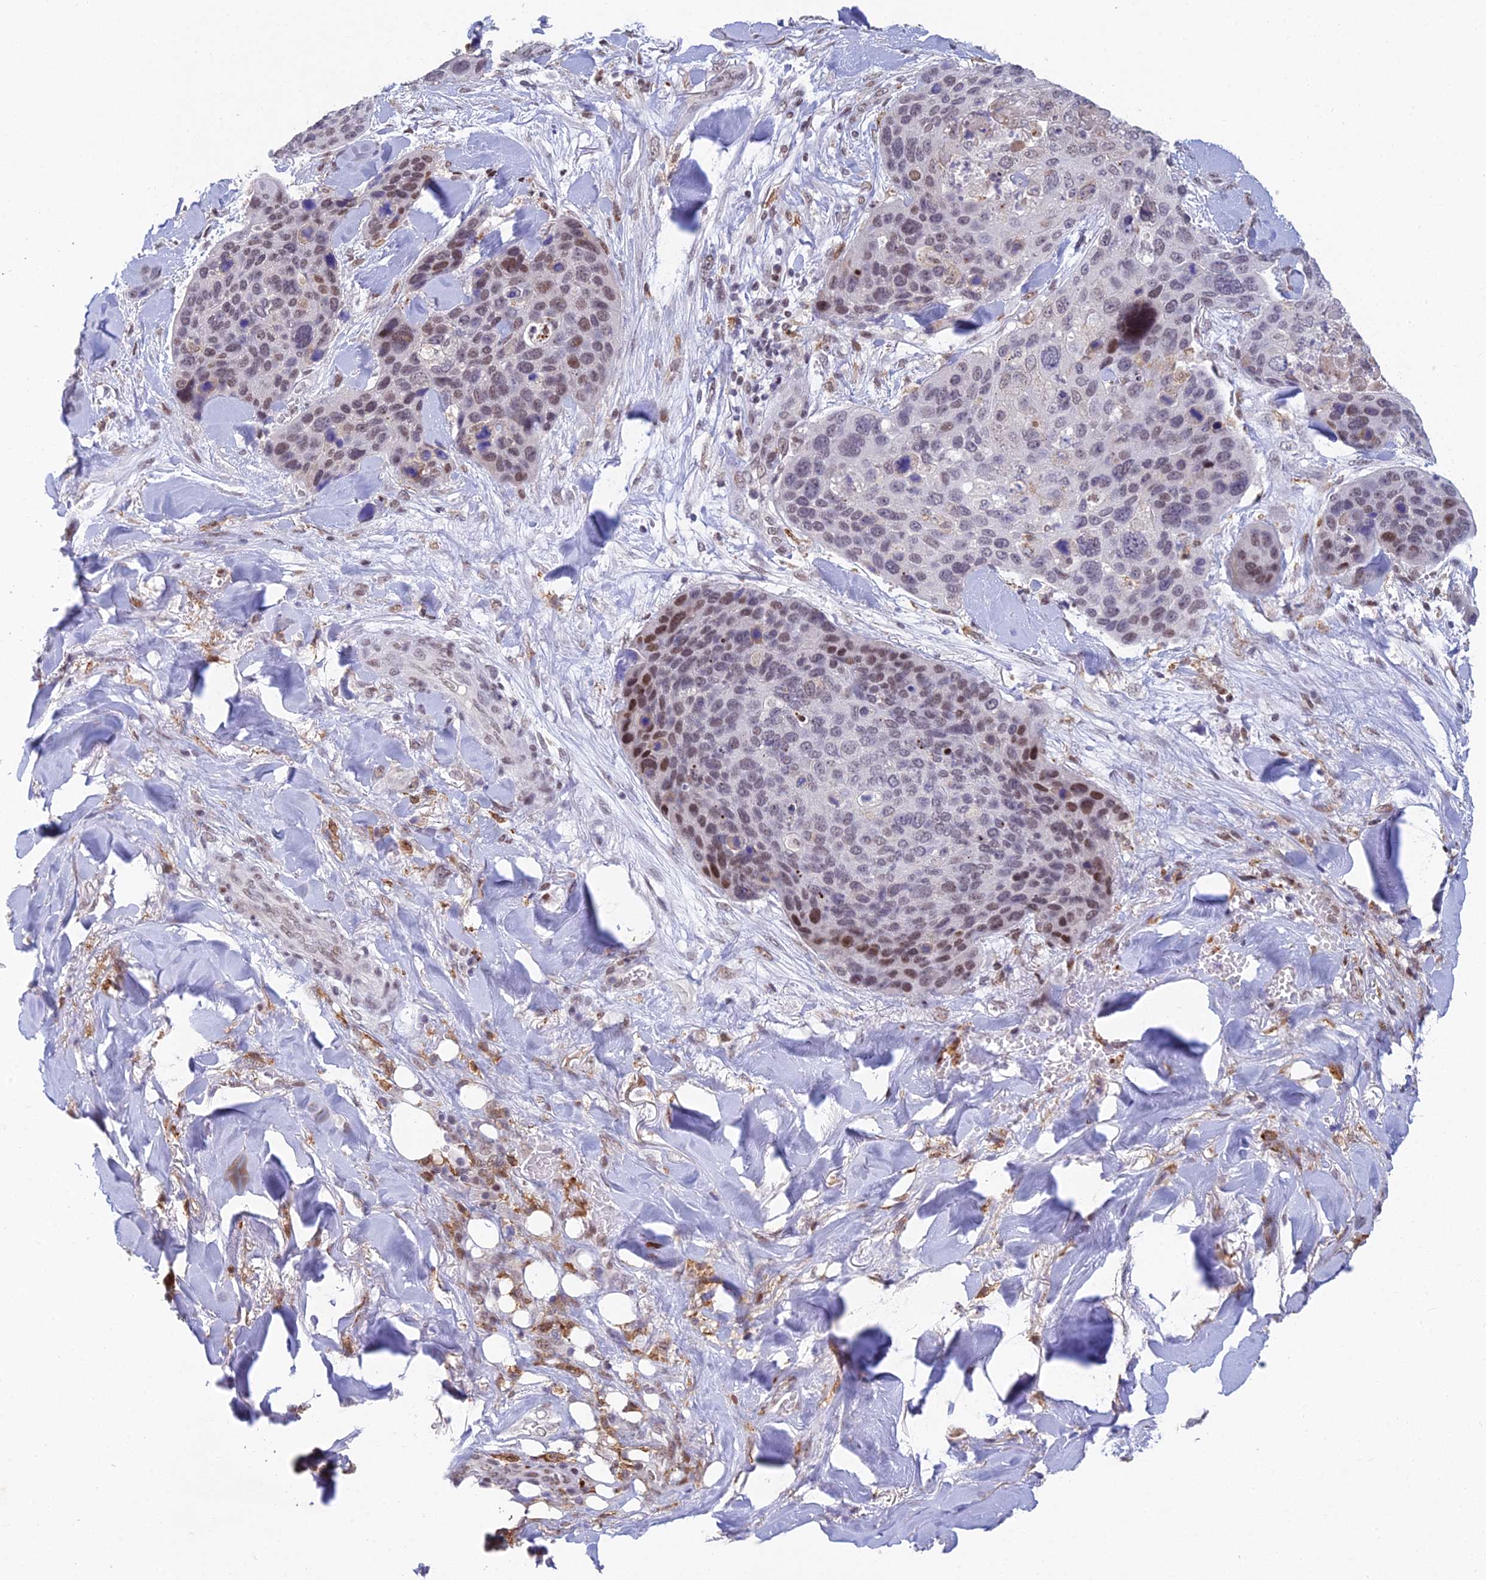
{"staining": {"intensity": "moderate", "quantity": "<25%", "location": "nuclear"}, "tissue": "skin cancer", "cell_type": "Tumor cells", "image_type": "cancer", "snomed": [{"axis": "morphology", "description": "Basal cell carcinoma"}, {"axis": "topography", "description": "Skin"}], "caption": "The micrograph displays staining of skin cancer (basal cell carcinoma), revealing moderate nuclear protein positivity (brown color) within tumor cells.", "gene": "ABHD17A", "patient": {"sex": "female", "age": 74}}